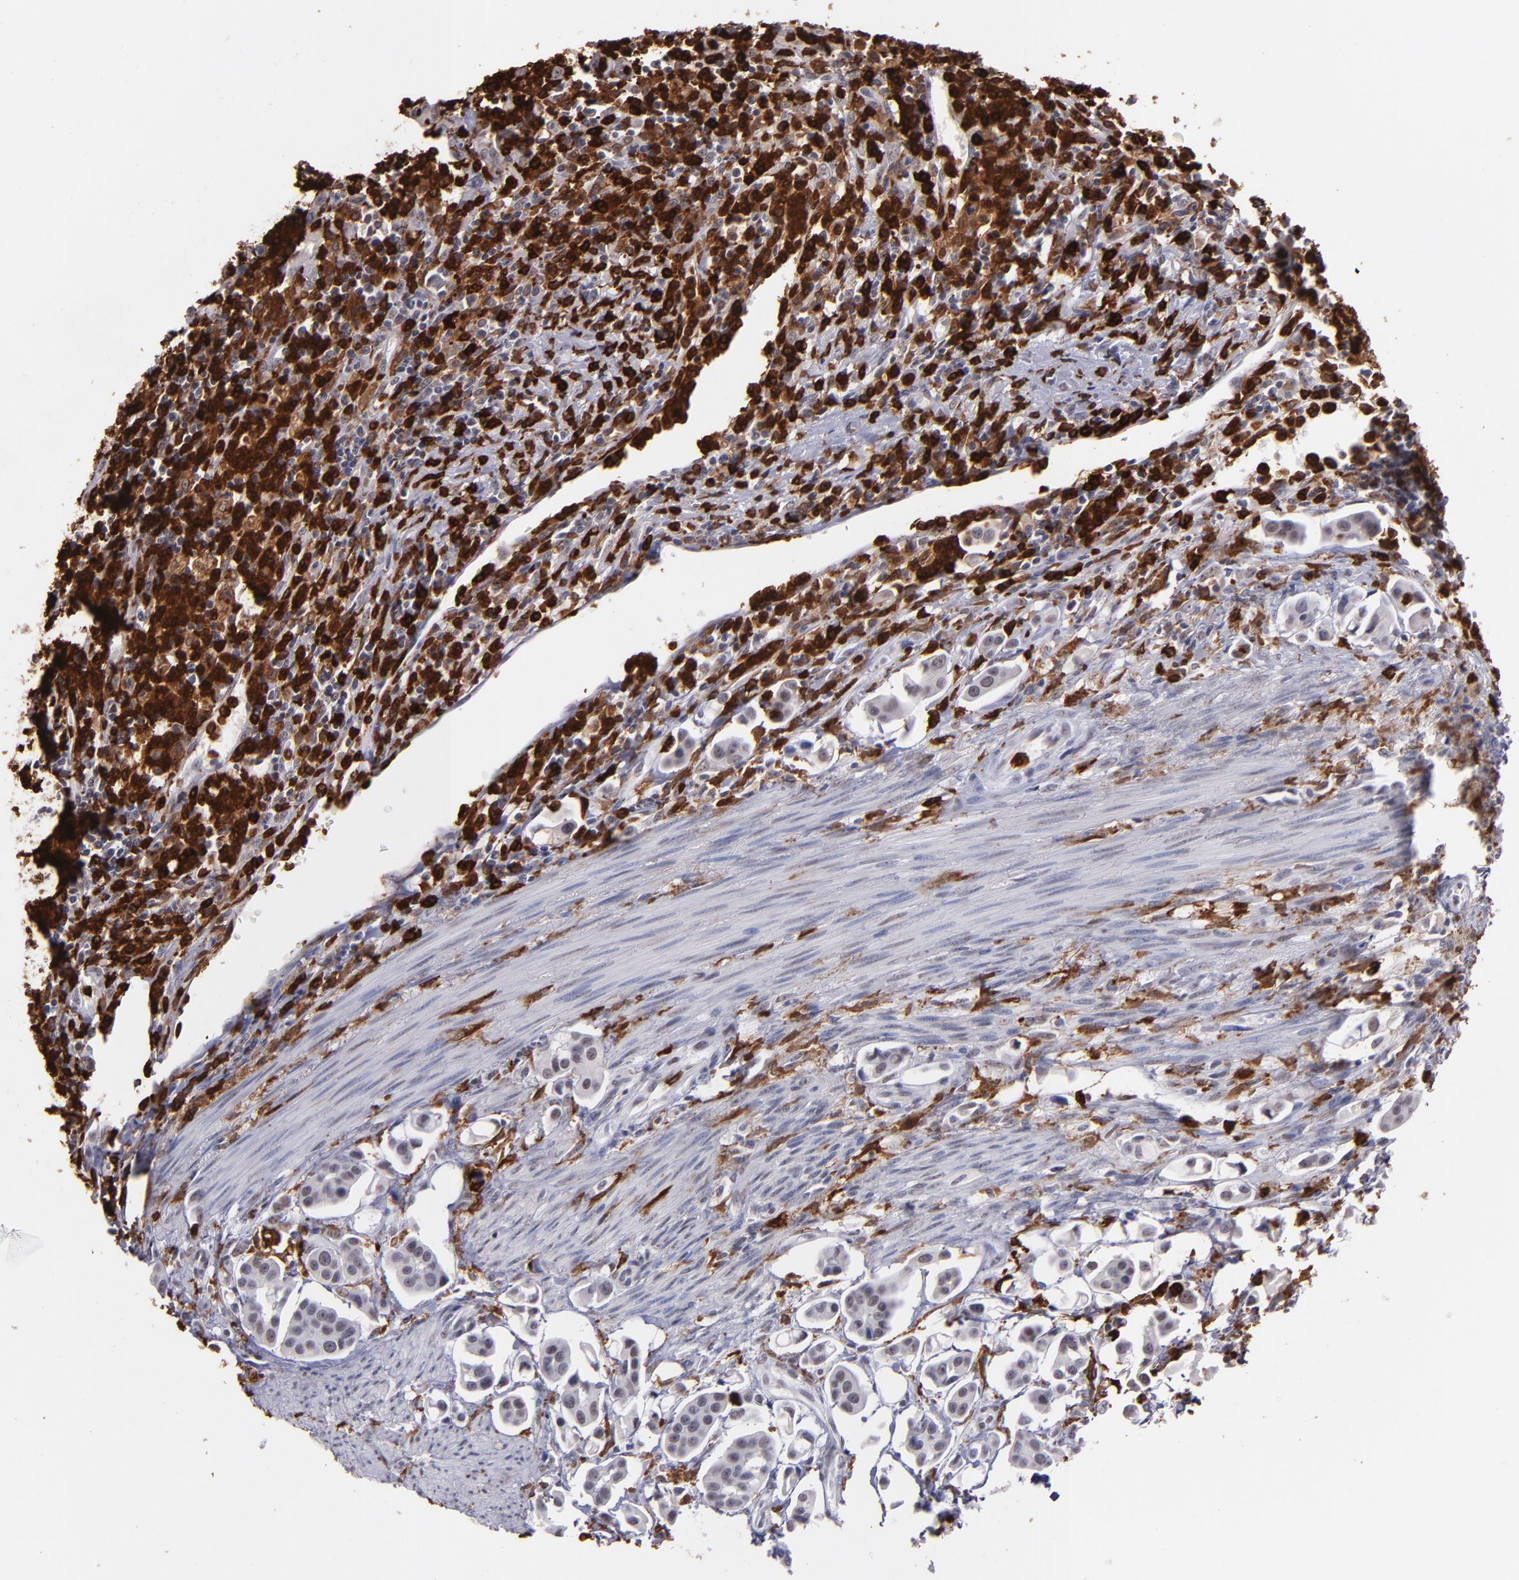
{"staining": {"intensity": "negative", "quantity": "none", "location": "none"}, "tissue": "urothelial cancer", "cell_type": "Tumor cells", "image_type": "cancer", "snomed": [{"axis": "morphology", "description": "Urothelial carcinoma, High grade"}, {"axis": "topography", "description": "Urinary bladder"}], "caption": "Tumor cells show no significant protein positivity in urothelial cancer.", "gene": "NCF2", "patient": {"sex": "male", "age": 66}}